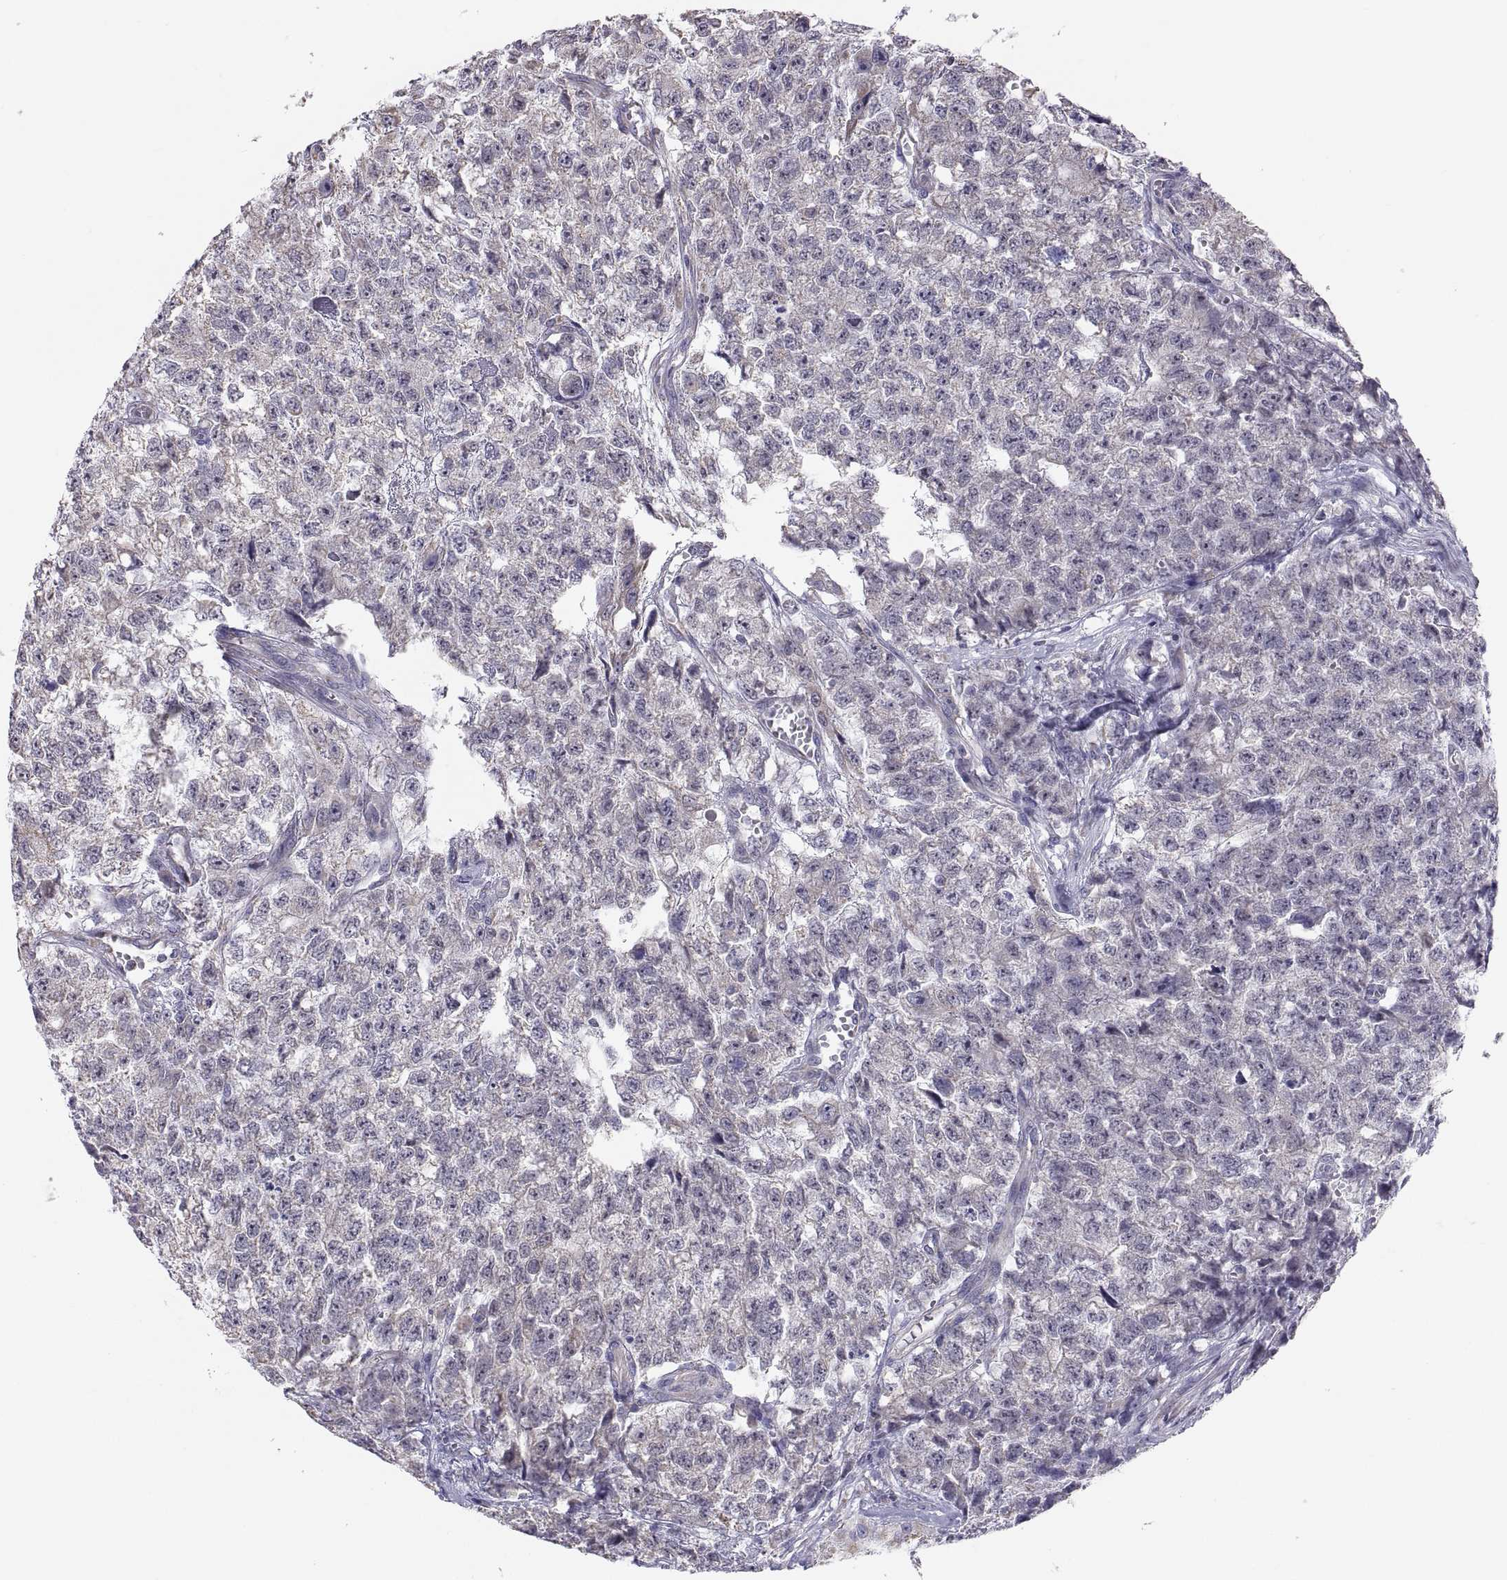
{"staining": {"intensity": "negative", "quantity": "none", "location": "none"}, "tissue": "testis cancer", "cell_type": "Tumor cells", "image_type": "cancer", "snomed": [{"axis": "morphology", "description": "Seminoma, NOS"}, {"axis": "morphology", "description": "Carcinoma, Embryonal, NOS"}, {"axis": "topography", "description": "Testis"}], "caption": "Tumor cells show no significant protein expression in testis cancer. The staining is performed using DAB (3,3'-diaminobenzidine) brown chromogen with nuclei counter-stained in using hematoxylin.", "gene": "TNNC1", "patient": {"sex": "male", "age": 22}}